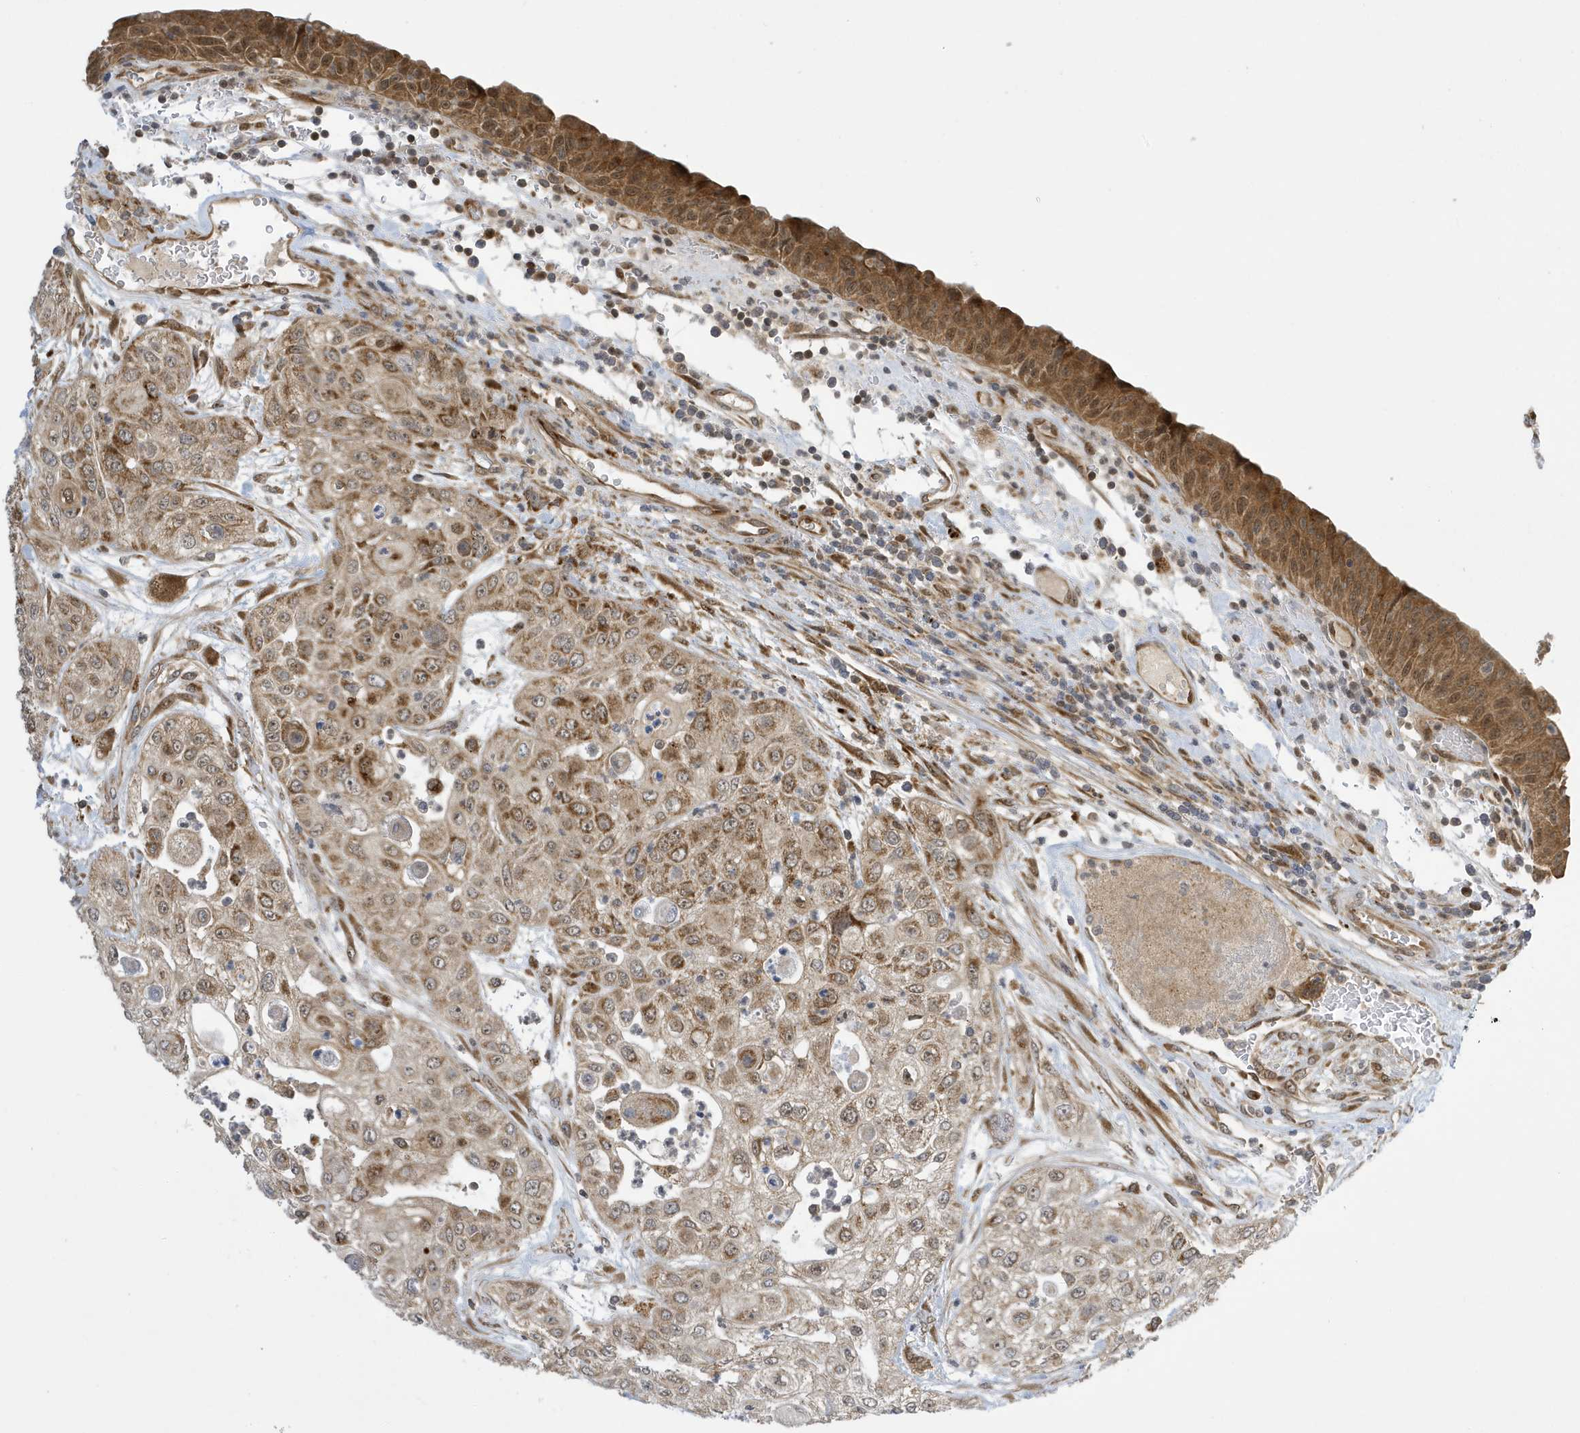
{"staining": {"intensity": "moderate", "quantity": ">75%", "location": "cytoplasmic/membranous"}, "tissue": "urothelial cancer", "cell_type": "Tumor cells", "image_type": "cancer", "snomed": [{"axis": "morphology", "description": "Urothelial carcinoma, High grade"}, {"axis": "topography", "description": "Urinary bladder"}], "caption": "A high-resolution photomicrograph shows immunohistochemistry staining of urothelial cancer, which demonstrates moderate cytoplasmic/membranous staining in approximately >75% of tumor cells. (DAB = brown stain, brightfield microscopy at high magnification).", "gene": "NCOA7", "patient": {"sex": "female", "age": 79}}